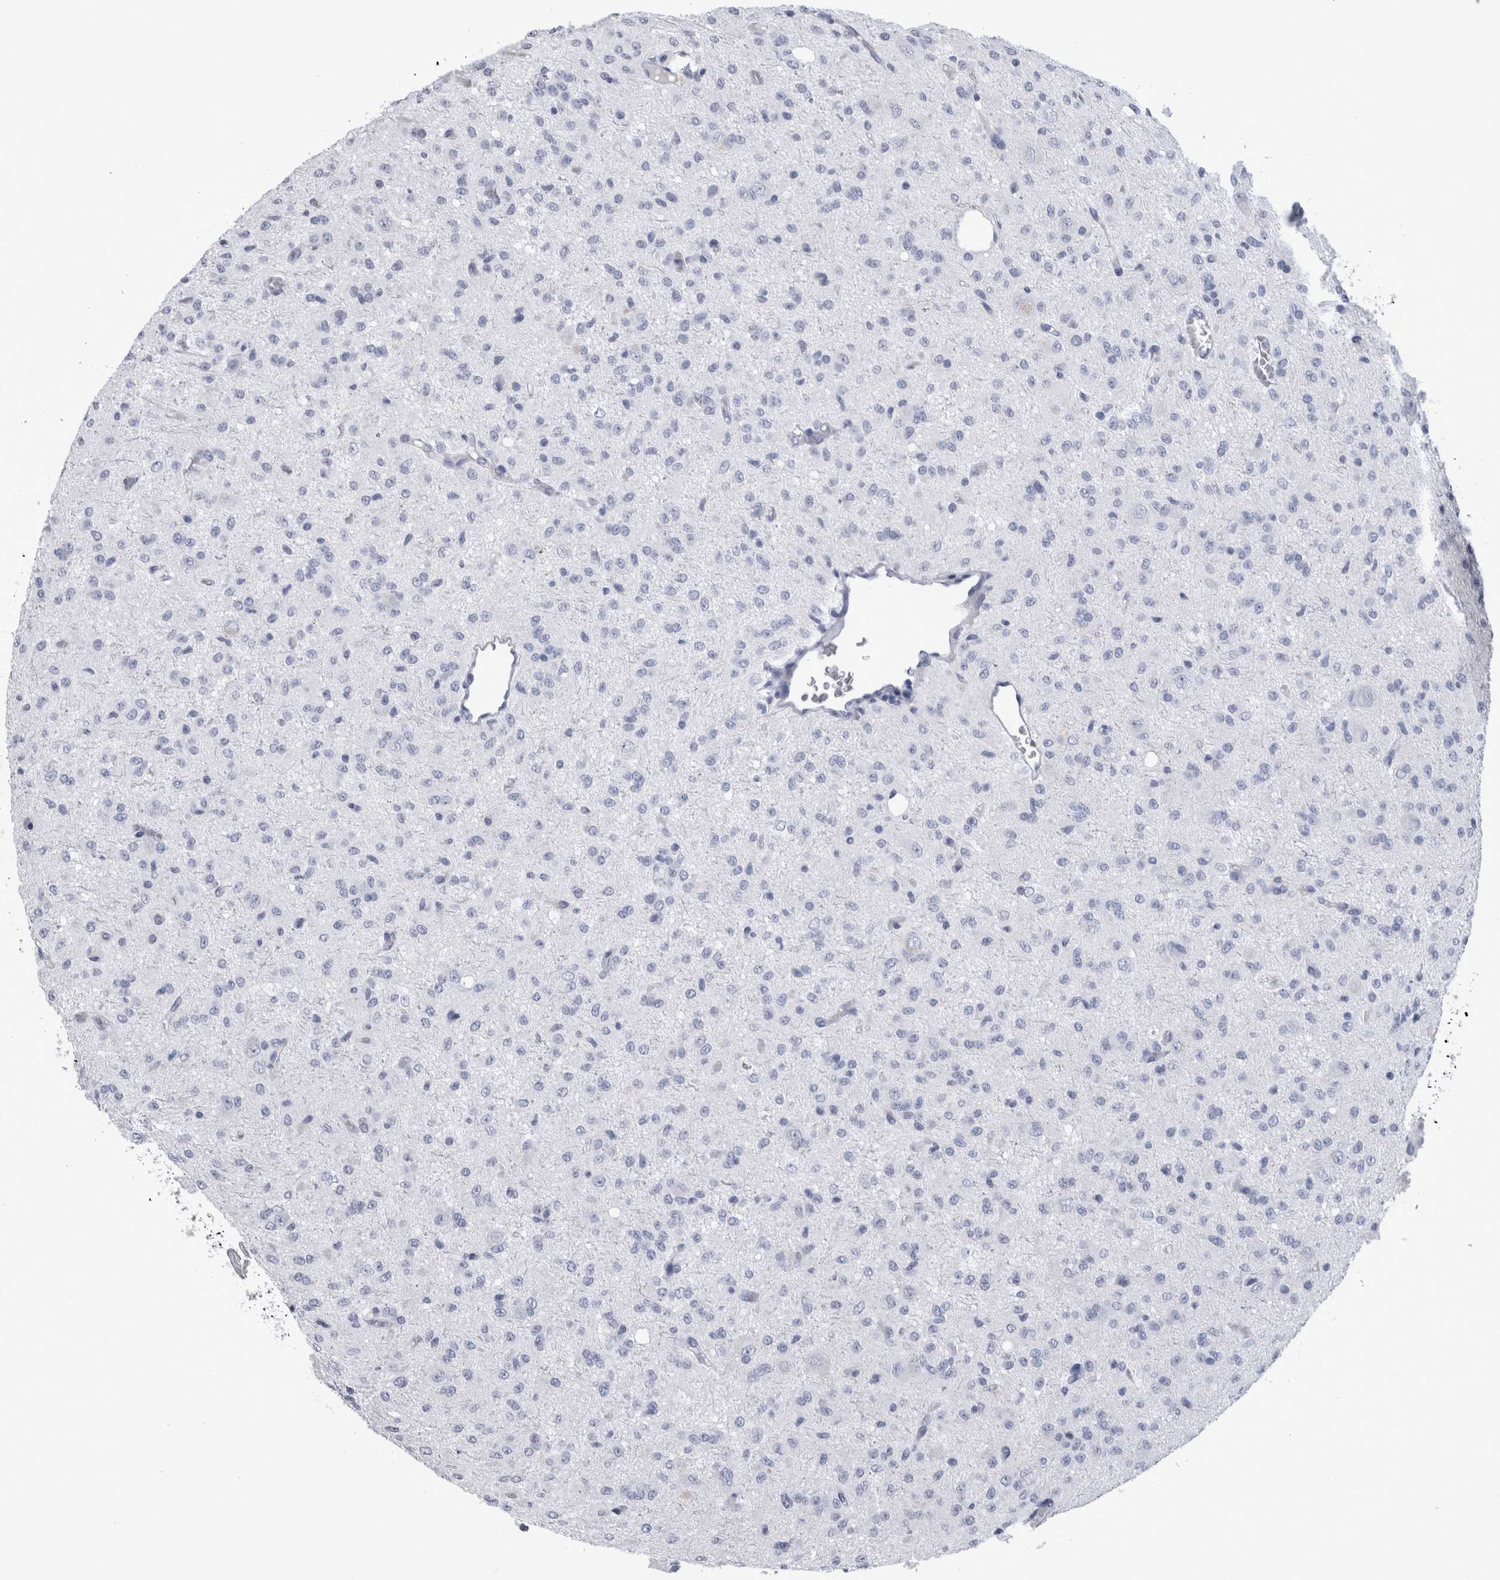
{"staining": {"intensity": "negative", "quantity": "none", "location": "none"}, "tissue": "glioma", "cell_type": "Tumor cells", "image_type": "cancer", "snomed": [{"axis": "morphology", "description": "Glioma, malignant, High grade"}, {"axis": "topography", "description": "Brain"}], "caption": "High magnification brightfield microscopy of glioma stained with DAB (brown) and counterstained with hematoxylin (blue): tumor cells show no significant staining. The staining is performed using DAB (3,3'-diaminobenzidine) brown chromogen with nuclei counter-stained in using hematoxylin.", "gene": "PAX5", "patient": {"sex": "female", "age": 59}}